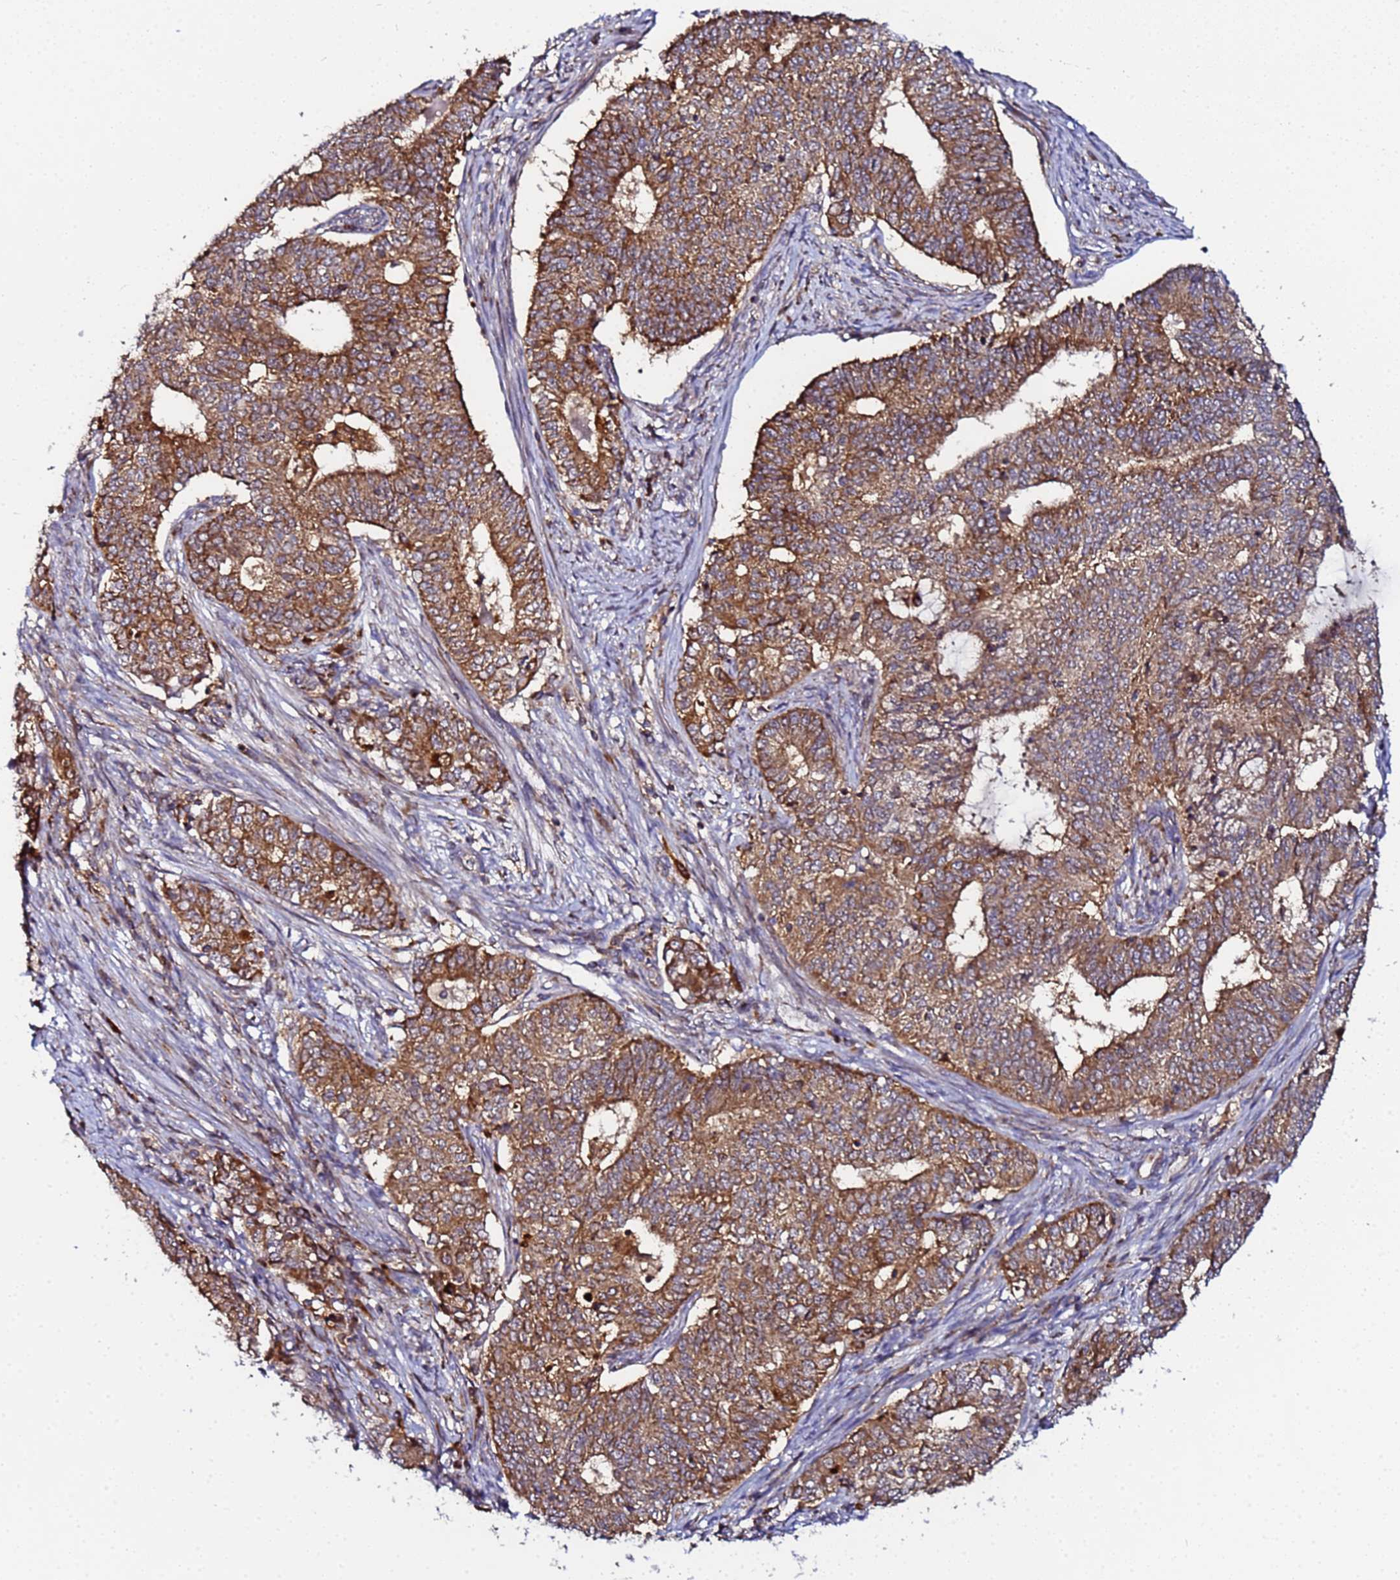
{"staining": {"intensity": "strong", "quantity": ">75%", "location": "cytoplasmic/membranous"}, "tissue": "endometrial cancer", "cell_type": "Tumor cells", "image_type": "cancer", "snomed": [{"axis": "morphology", "description": "Adenocarcinoma, NOS"}, {"axis": "topography", "description": "Endometrium"}], "caption": "Endometrial adenocarcinoma tissue shows strong cytoplasmic/membranous positivity in about >75% of tumor cells, visualized by immunohistochemistry. The staining is performed using DAB (3,3'-diaminobenzidine) brown chromogen to label protein expression. The nuclei are counter-stained blue using hematoxylin.", "gene": "CCDC127", "patient": {"sex": "female", "age": 62}}